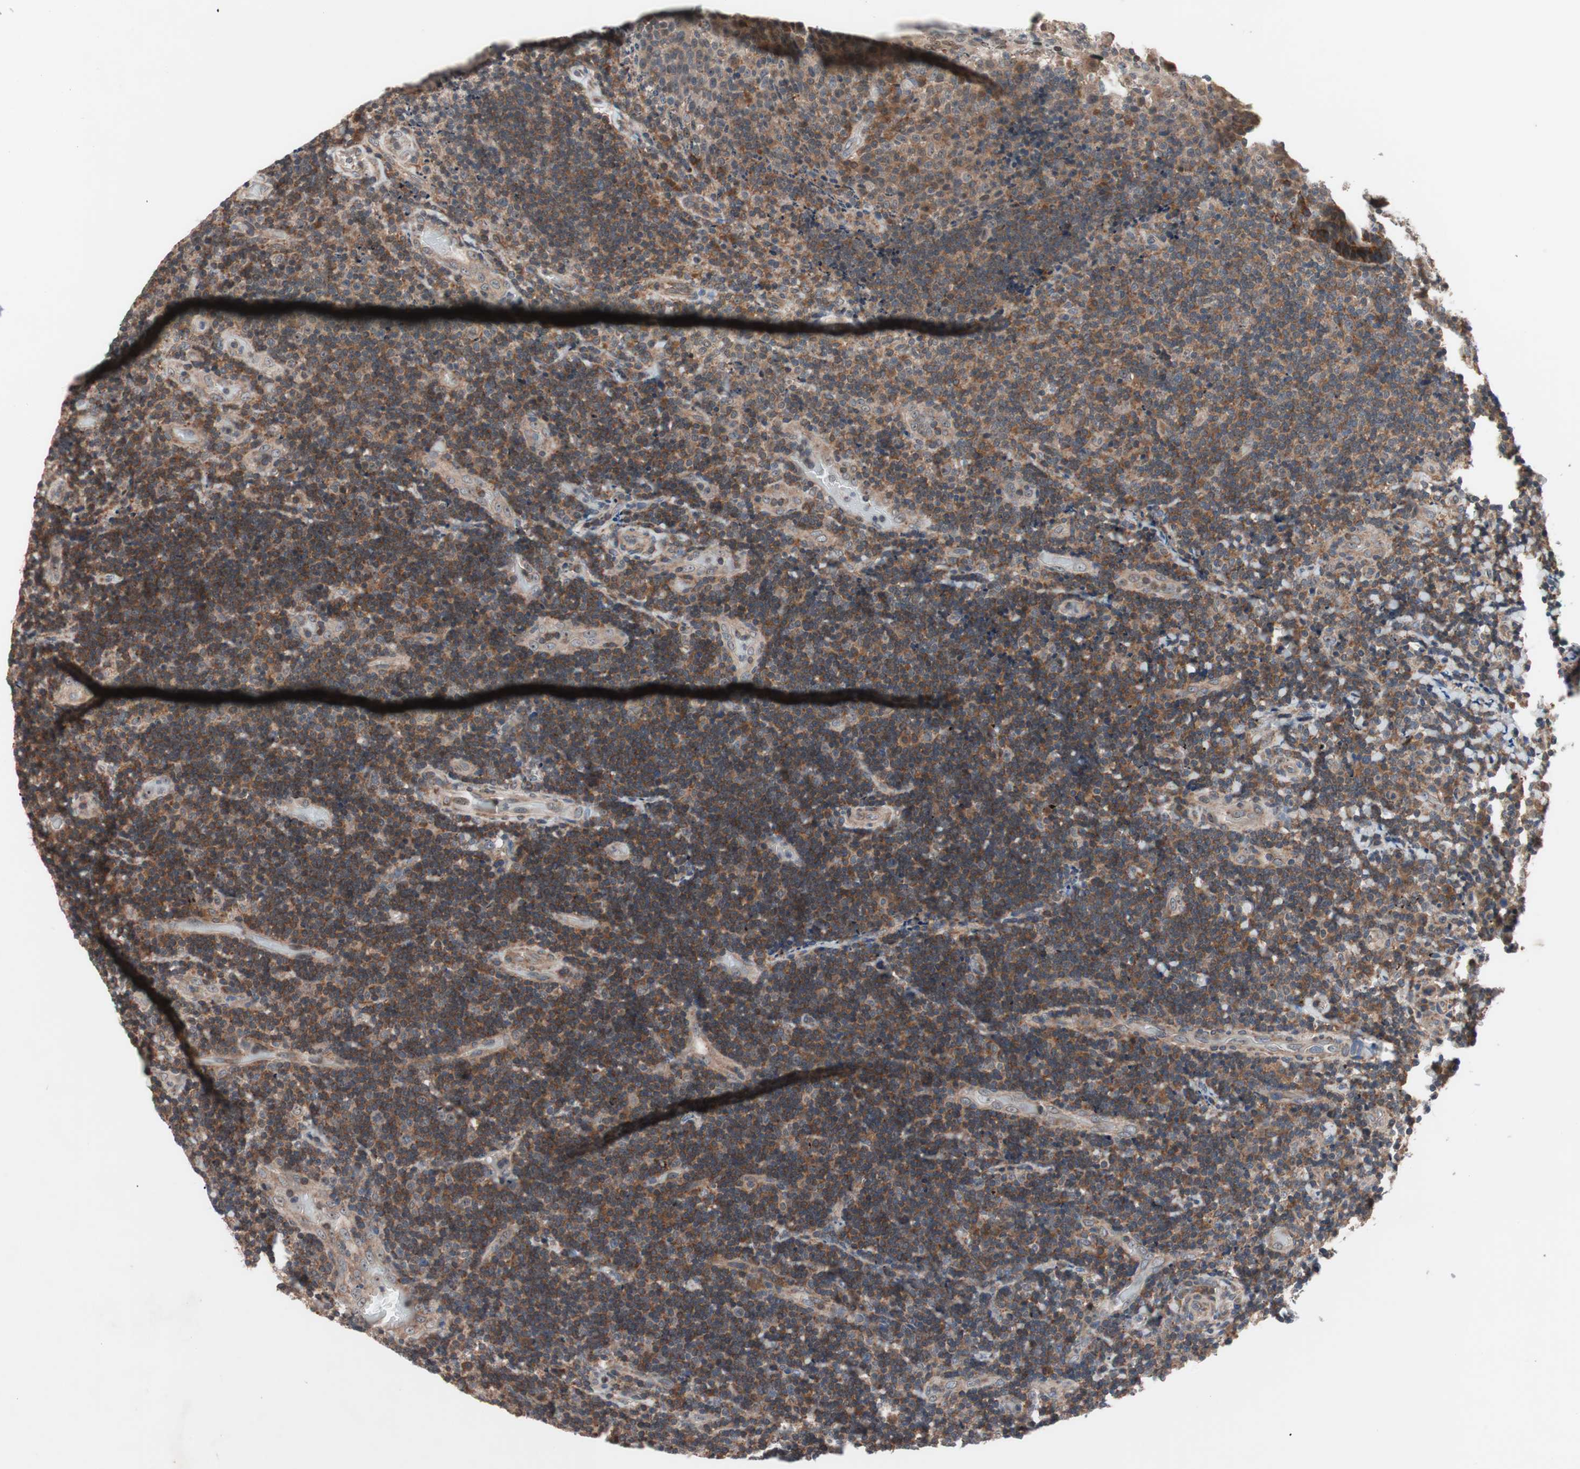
{"staining": {"intensity": "weak", "quantity": "25%-75%", "location": "cytoplasmic/membranous,nuclear"}, "tissue": "lymphoma", "cell_type": "Tumor cells", "image_type": "cancer", "snomed": [{"axis": "morphology", "description": "Malignant lymphoma, non-Hodgkin's type, High grade"}, {"axis": "topography", "description": "Tonsil"}], "caption": "High-magnification brightfield microscopy of high-grade malignant lymphoma, non-Hodgkin's type stained with DAB (brown) and counterstained with hematoxylin (blue). tumor cells exhibit weak cytoplasmic/membranous and nuclear expression is seen in about25%-75% of cells.", "gene": "IRS1", "patient": {"sex": "female", "age": 36}}